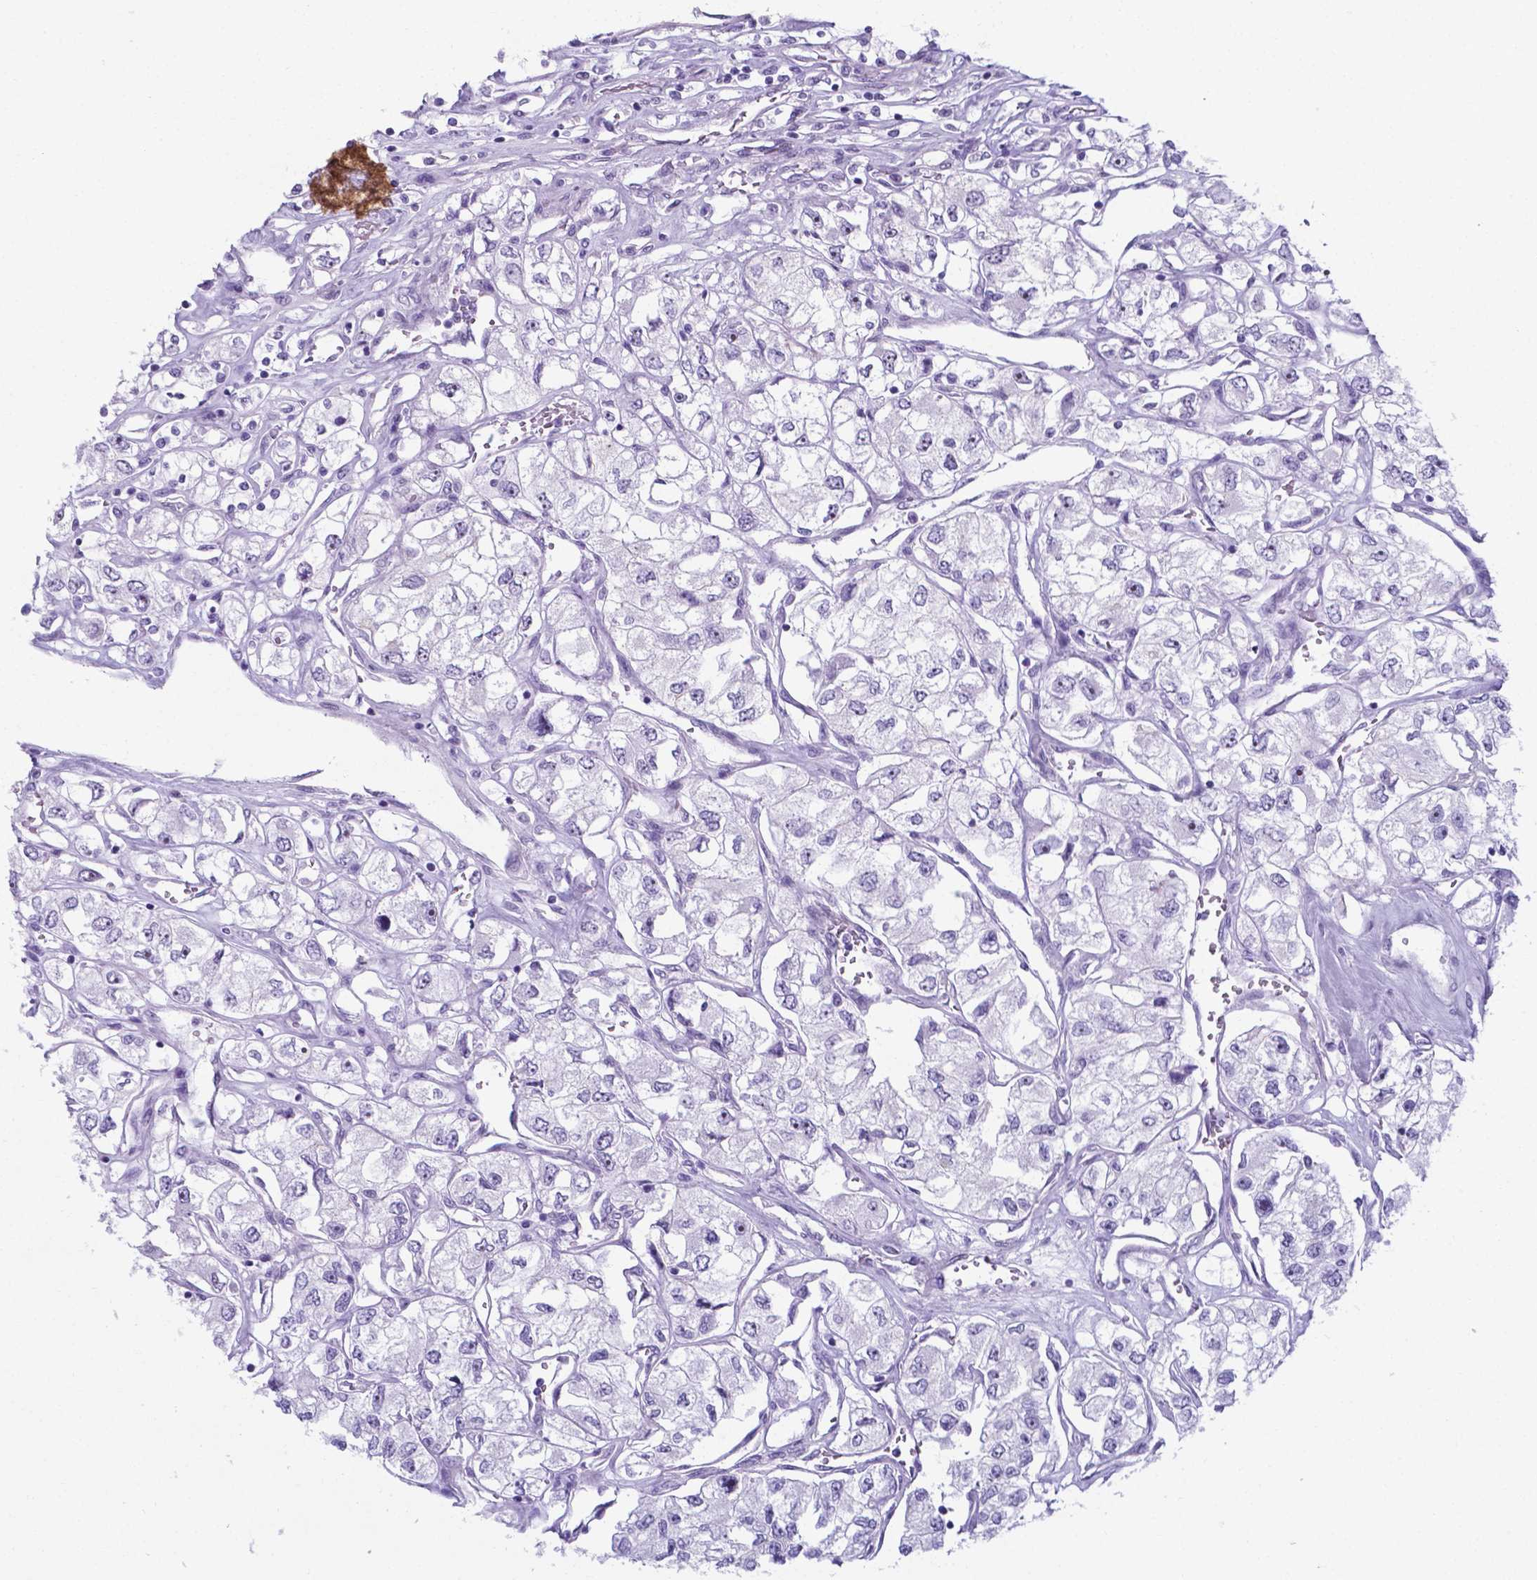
{"staining": {"intensity": "negative", "quantity": "none", "location": "none"}, "tissue": "renal cancer", "cell_type": "Tumor cells", "image_type": "cancer", "snomed": [{"axis": "morphology", "description": "Adenocarcinoma, NOS"}, {"axis": "topography", "description": "Kidney"}], "caption": "A micrograph of human renal adenocarcinoma is negative for staining in tumor cells. Nuclei are stained in blue.", "gene": "AP5B1", "patient": {"sex": "female", "age": 59}}